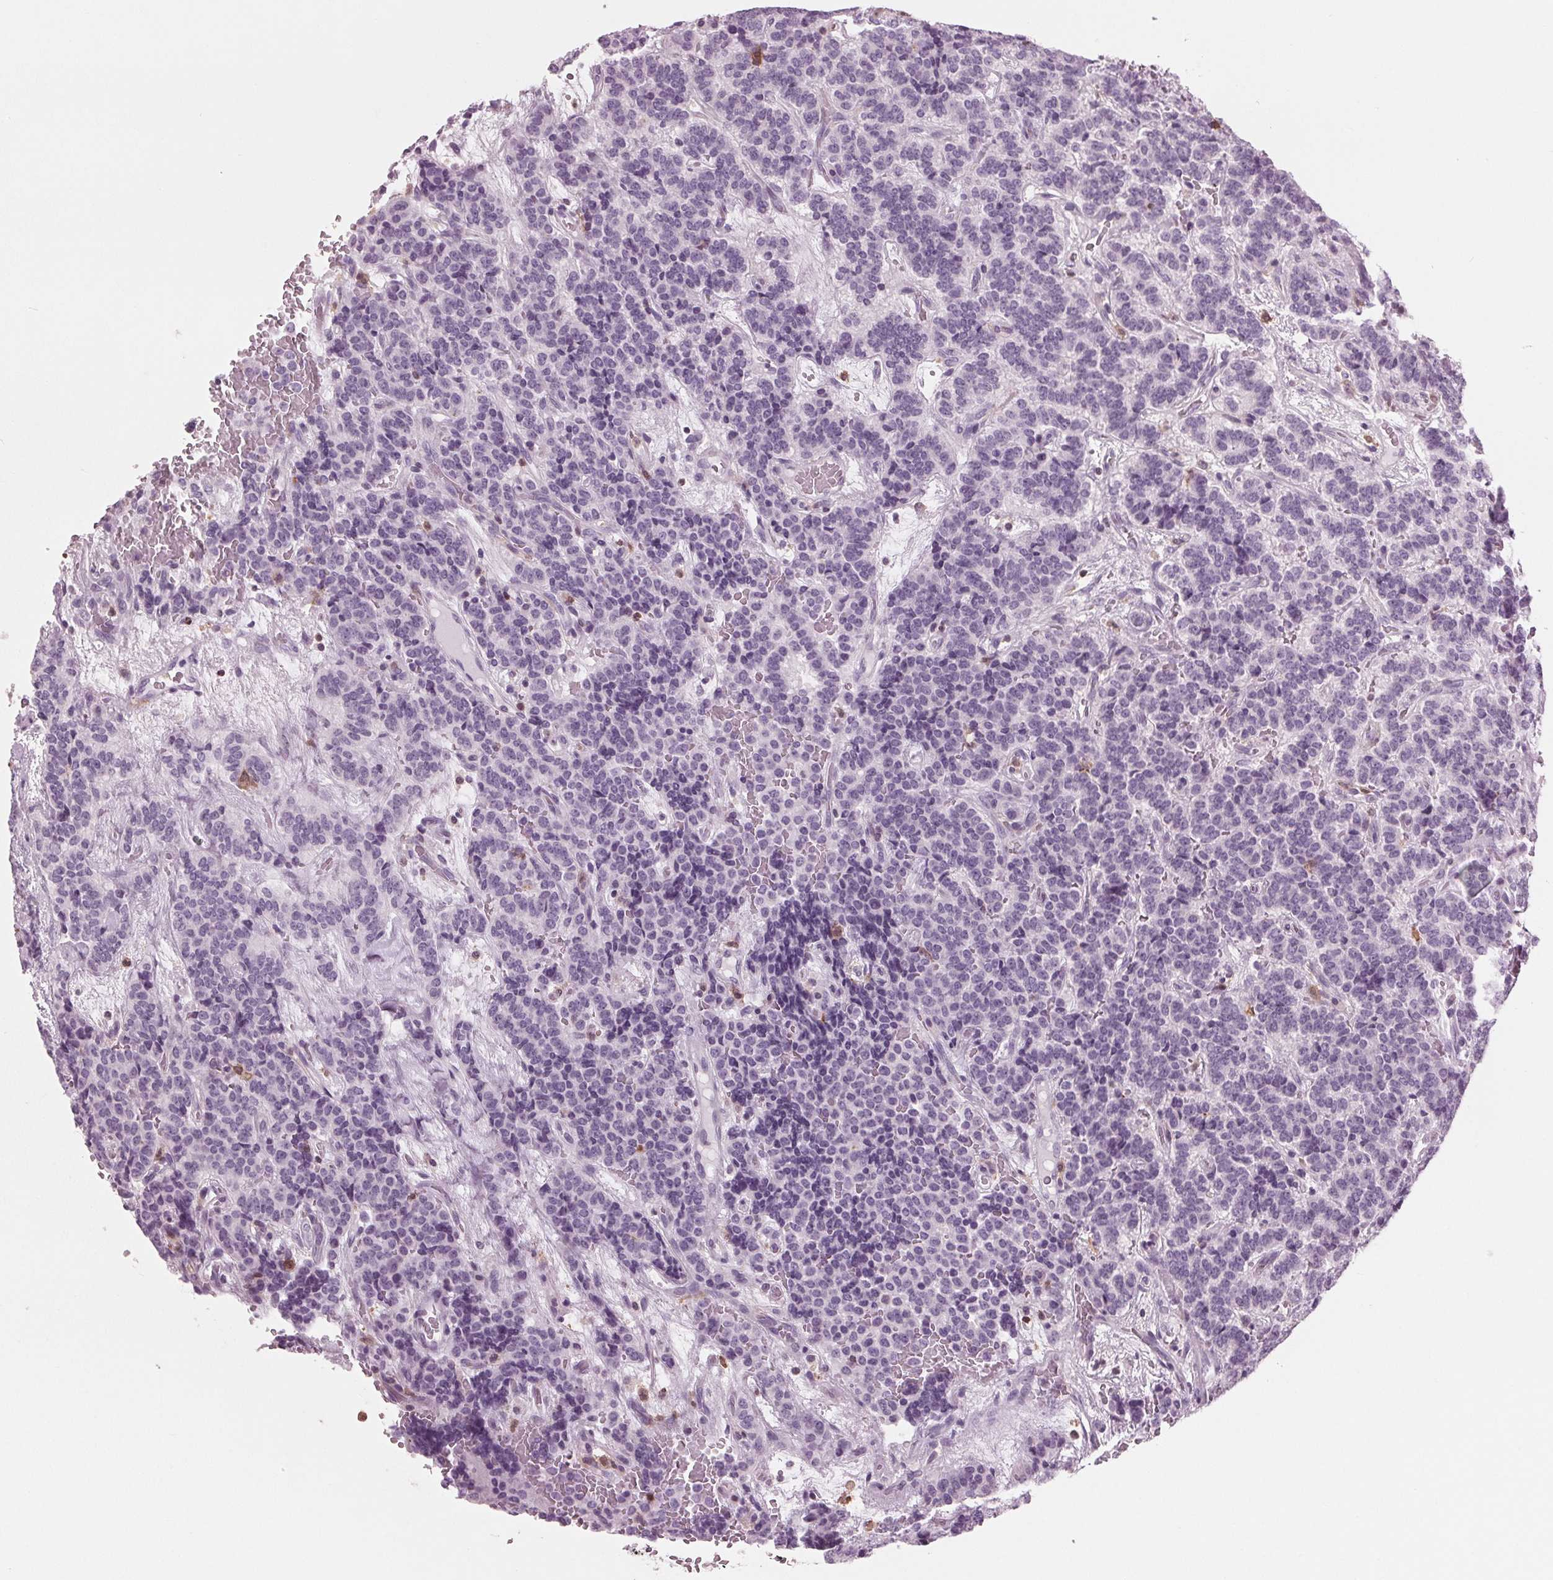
{"staining": {"intensity": "negative", "quantity": "none", "location": "none"}, "tissue": "carcinoid", "cell_type": "Tumor cells", "image_type": "cancer", "snomed": [{"axis": "morphology", "description": "Carcinoid, malignant, NOS"}, {"axis": "topography", "description": "Pancreas"}], "caption": "The photomicrograph displays no significant positivity in tumor cells of malignant carcinoid.", "gene": "BTLA", "patient": {"sex": "male", "age": 36}}